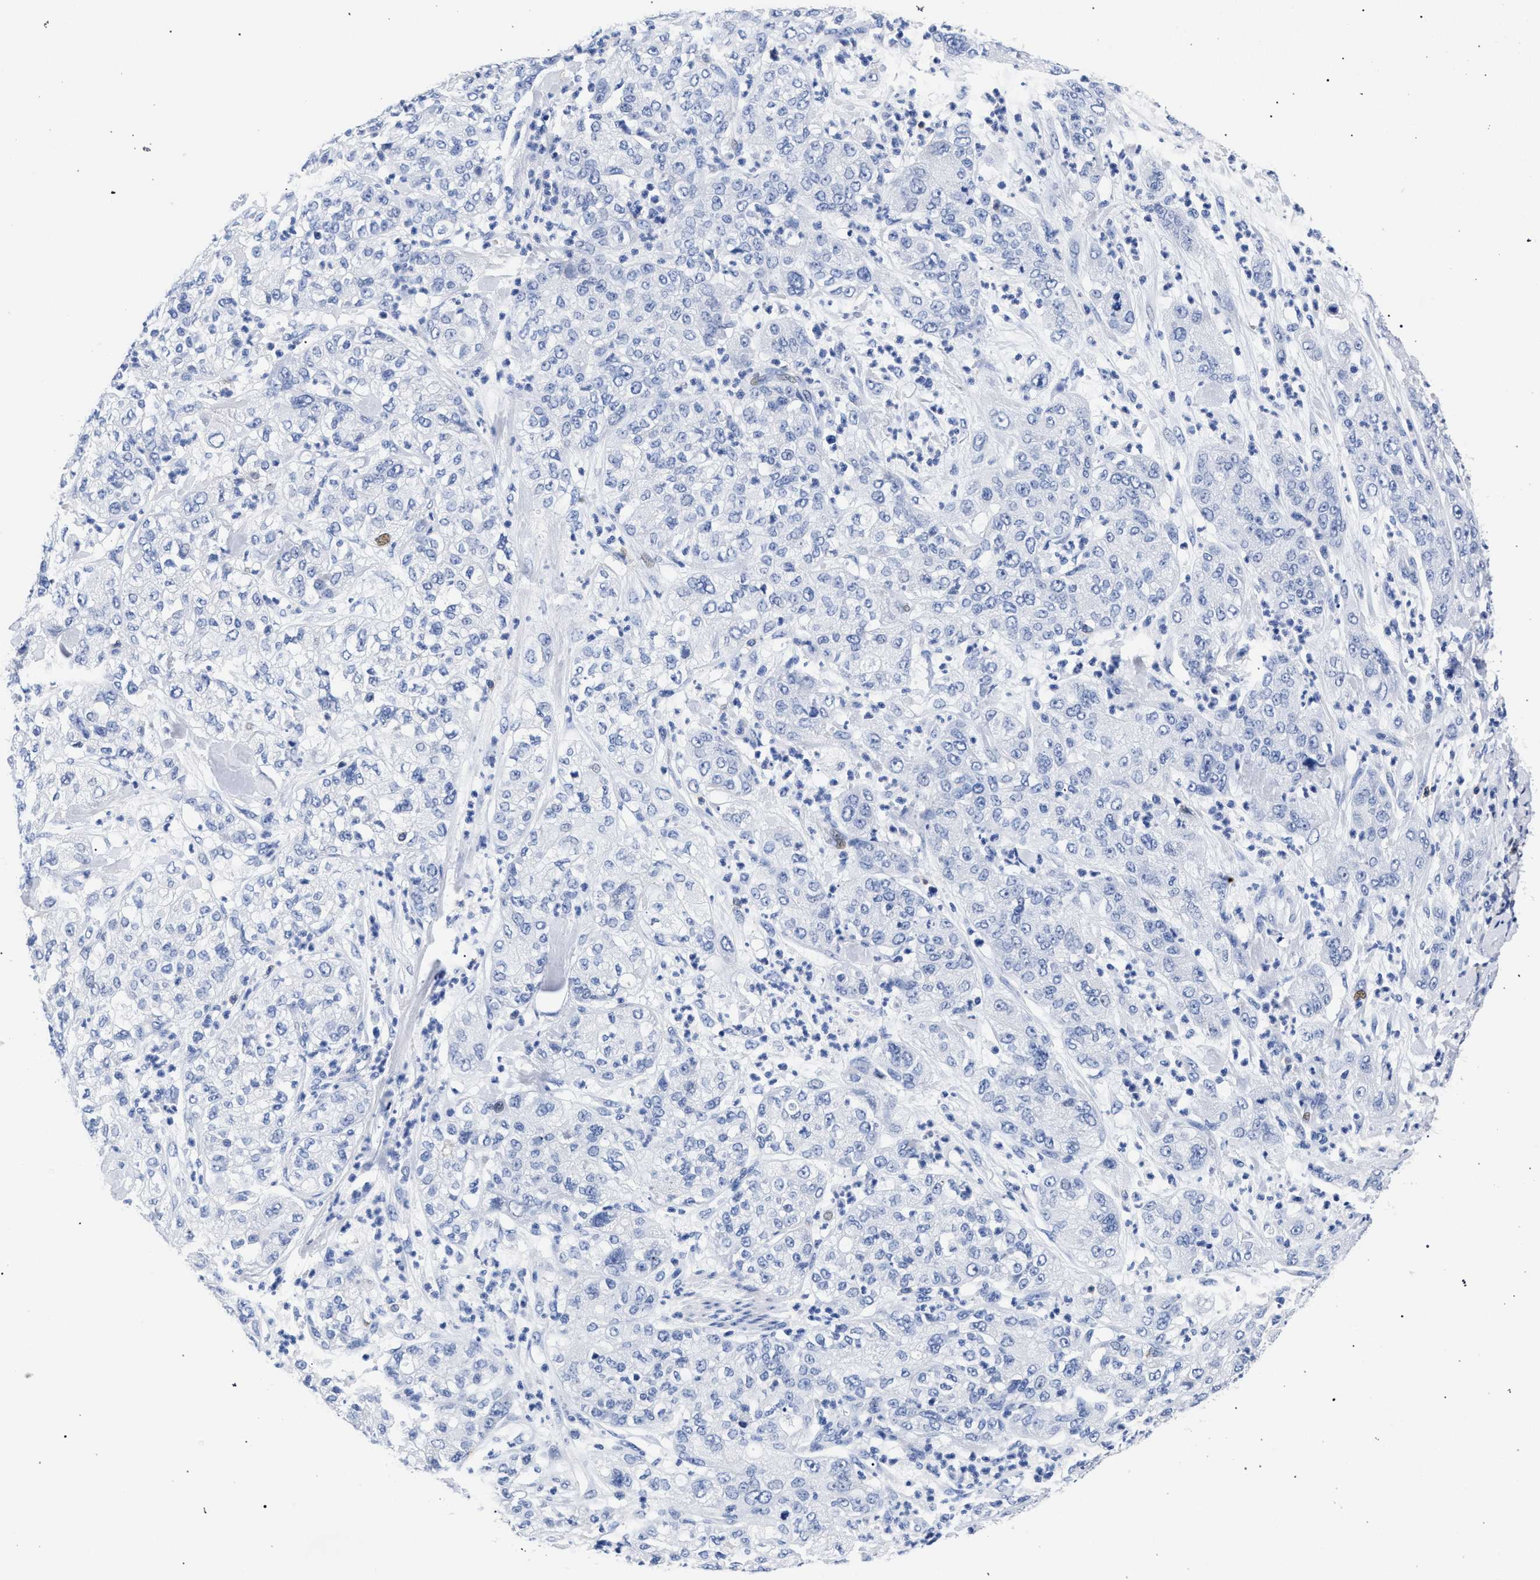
{"staining": {"intensity": "negative", "quantity": "none", "location": "none"}, "tissue": "pancreatic cancer", "cell_type": "Tumor cells", "image_type": "cancer", "snomed": [{"axis": "morphology", "description": "Adenocarcinoma, NOS"}, {"axis": "topography", "description": "Pancreas"}], "caption": "An IHC histopathology image of adenocarcinoma (pancreatic) is shown. There is no staining in tumor cells of adenocarcinoma (pancreatic).", "gene": "KLRK1", "patient": {"sex": "female", "age": 78}}